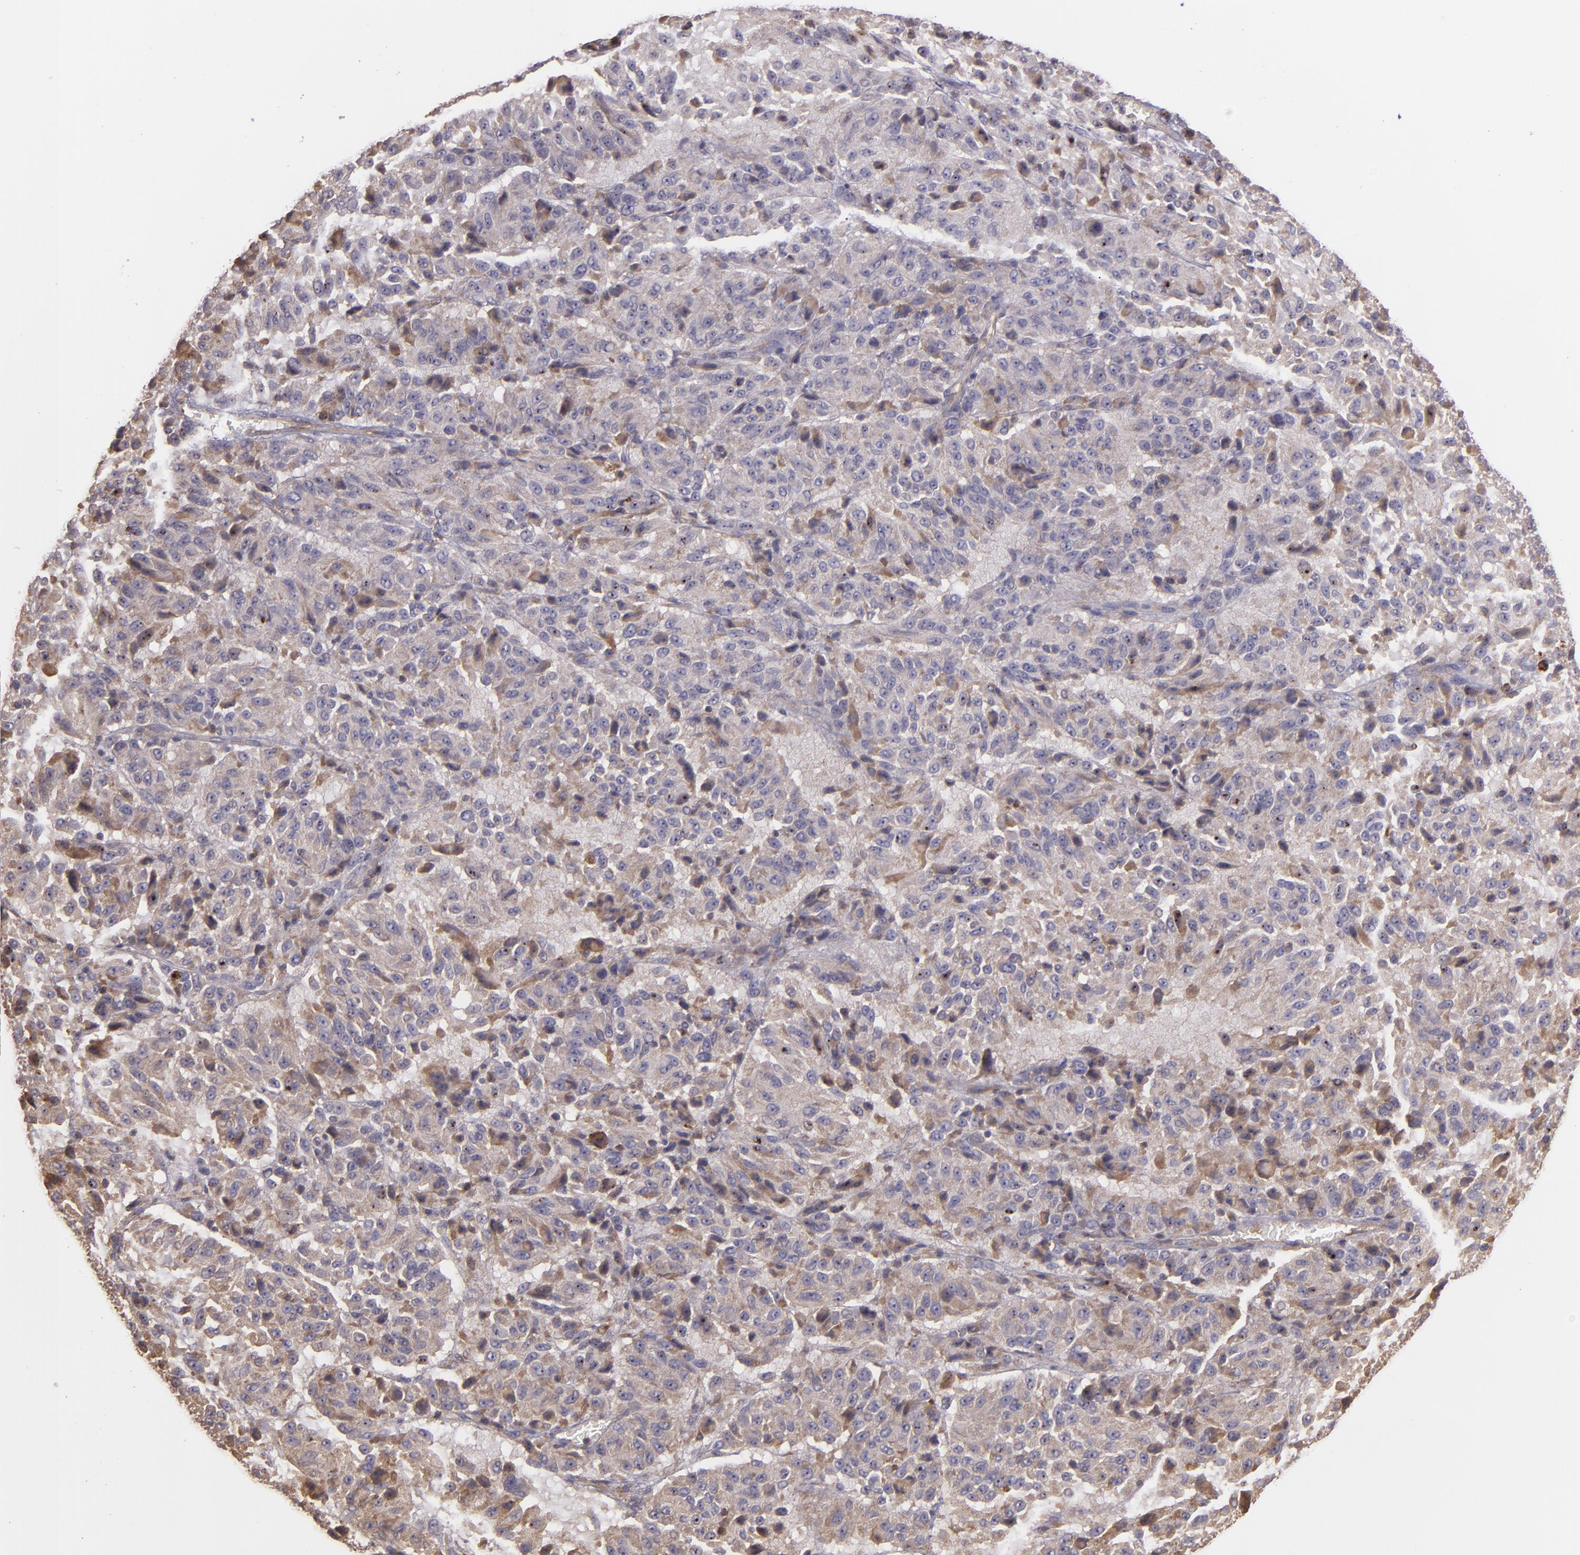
{"staining": {"intensity": "strong", "quantity": ">75%", "location": "cytoplasmic/membranous"}, "tissue": "melanoma", "cell_type": "Tumor cells", "image_type": "cancer", "snomed": [{"axis": "morphology", "description": "Malignant melanoma, Metastatic site"}, {"axis": "topography", "description": "Lung"}], "caption": "Melanoma stained with a protein marker reveals strong staining in tumor cells.", "gene": "ECE1", "patient": {"sex": "male", "age": 64}}